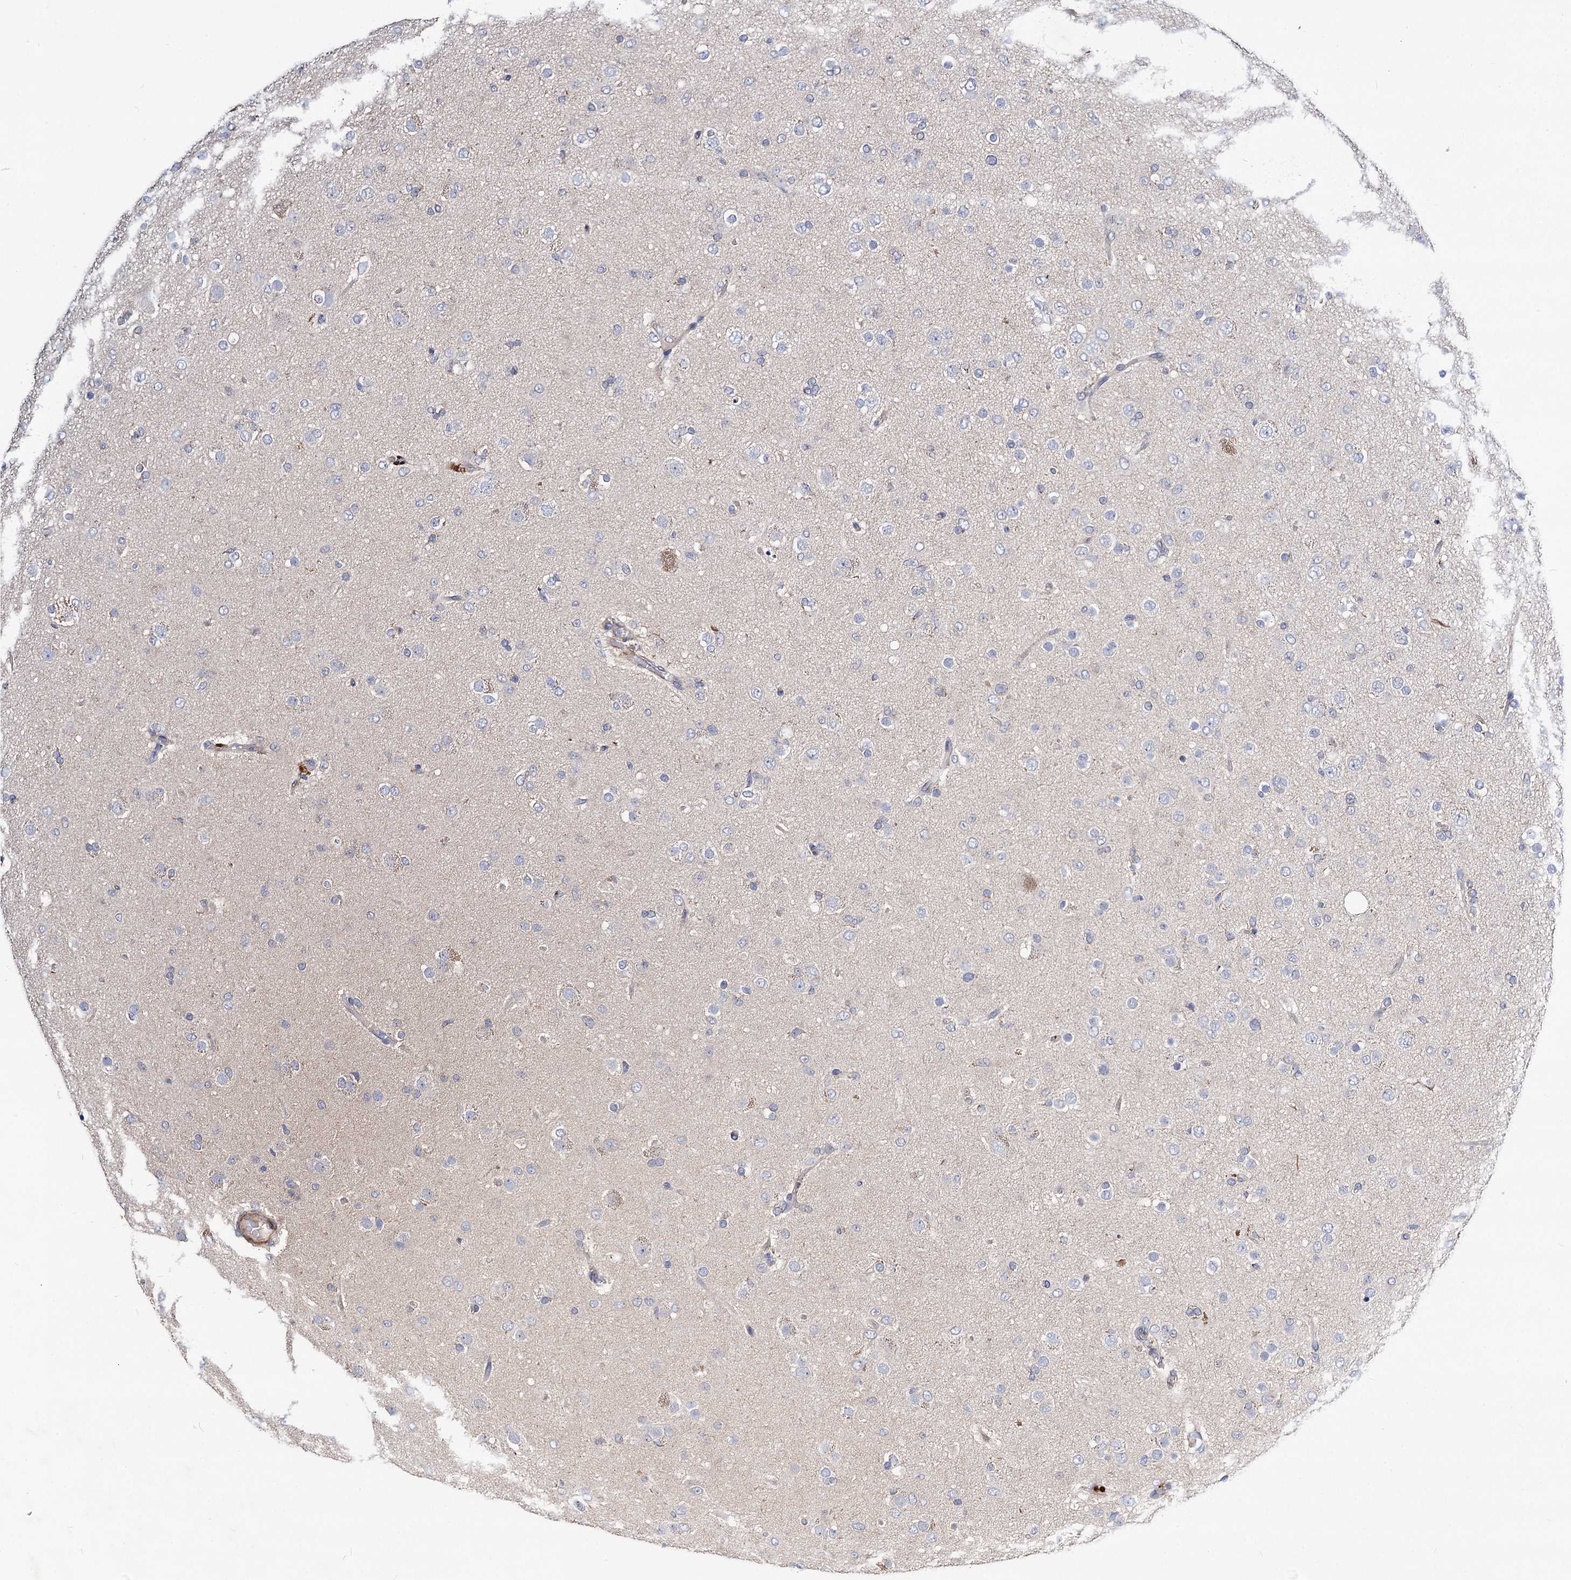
{"staining": {"intensity": "negative", "quantity": "none", "location": "none"}, "tissue": "glioma", "cell_type": "Tumor cells", "image_type": "cancer", "snomed": [{"axis": "morphology", "description": "Glioma, malignant, Low grade"}, {"axis": "topography", "description": "Brain"}], "caption": "A high-resolution image shows IHC staining of glioma, which demonstrates no significant staining in tumor cells. (Stains: DAB (3,3'-diaminobenzidine) immunohistochemistry with hematoxylin counter stain, Microscopy: brightfield microscopy at high magnification).", "gene": "NUDCD2", "patient": {"sex": "male", "age": 65}}